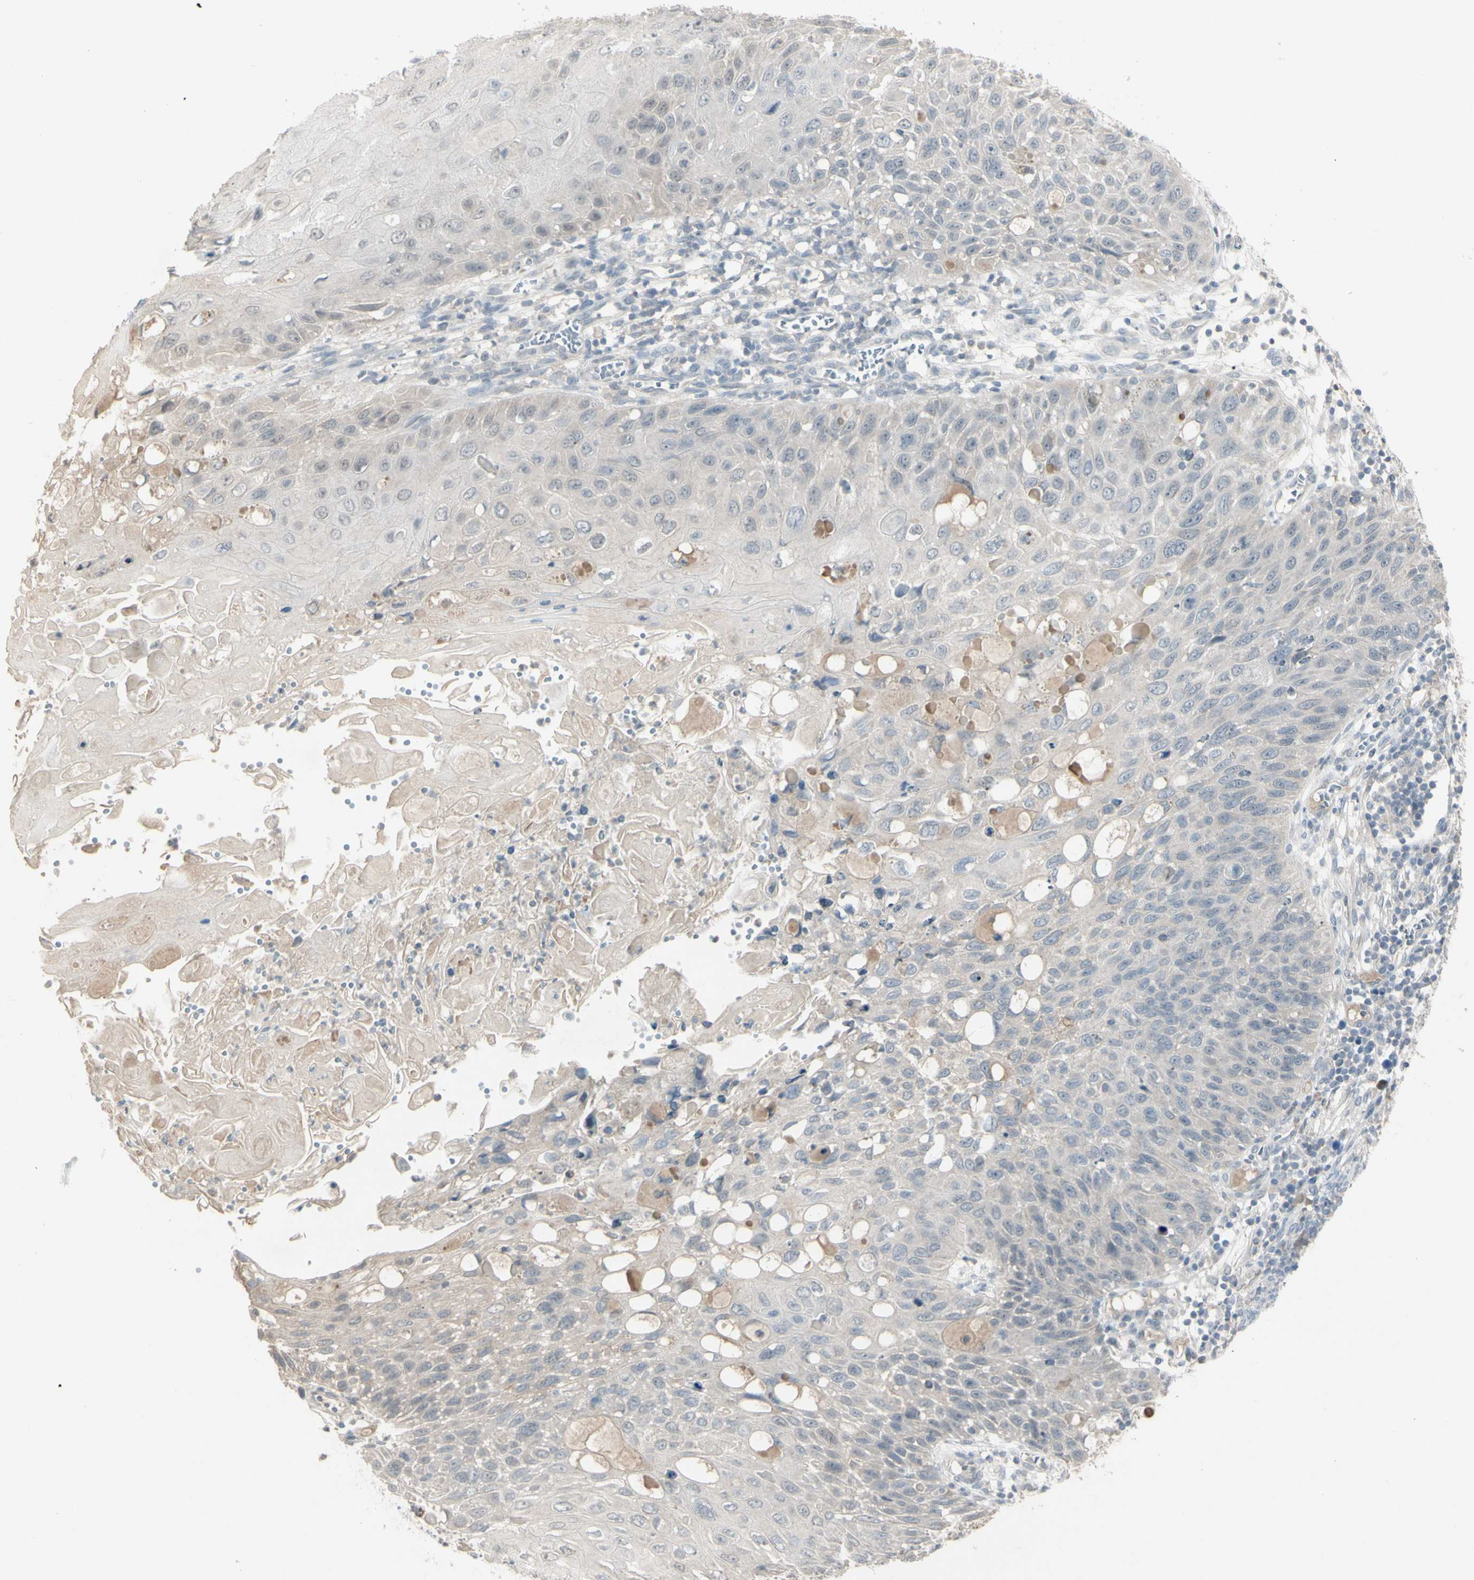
{"staining": {"intensity": "weak", "quantity": "<25%", "location": "cytoplasmic/membranous"}, "tissue": "cervical cancer", "cell_type": "Tumor cells", "image_type": "cancer", "snomed": [{"axis": "morphology", "description": "Squamous cell carcinoma, NOS"}, {"axis": "topography", "description": "Cervix"}], "caption": "An immunohistochemistry histopathology image of cervical cancer is shown. There is no staining in tumor cells of cervical cancer.", "gene": "PIAS4", "patient": {"sex": "female", "age": 70}}